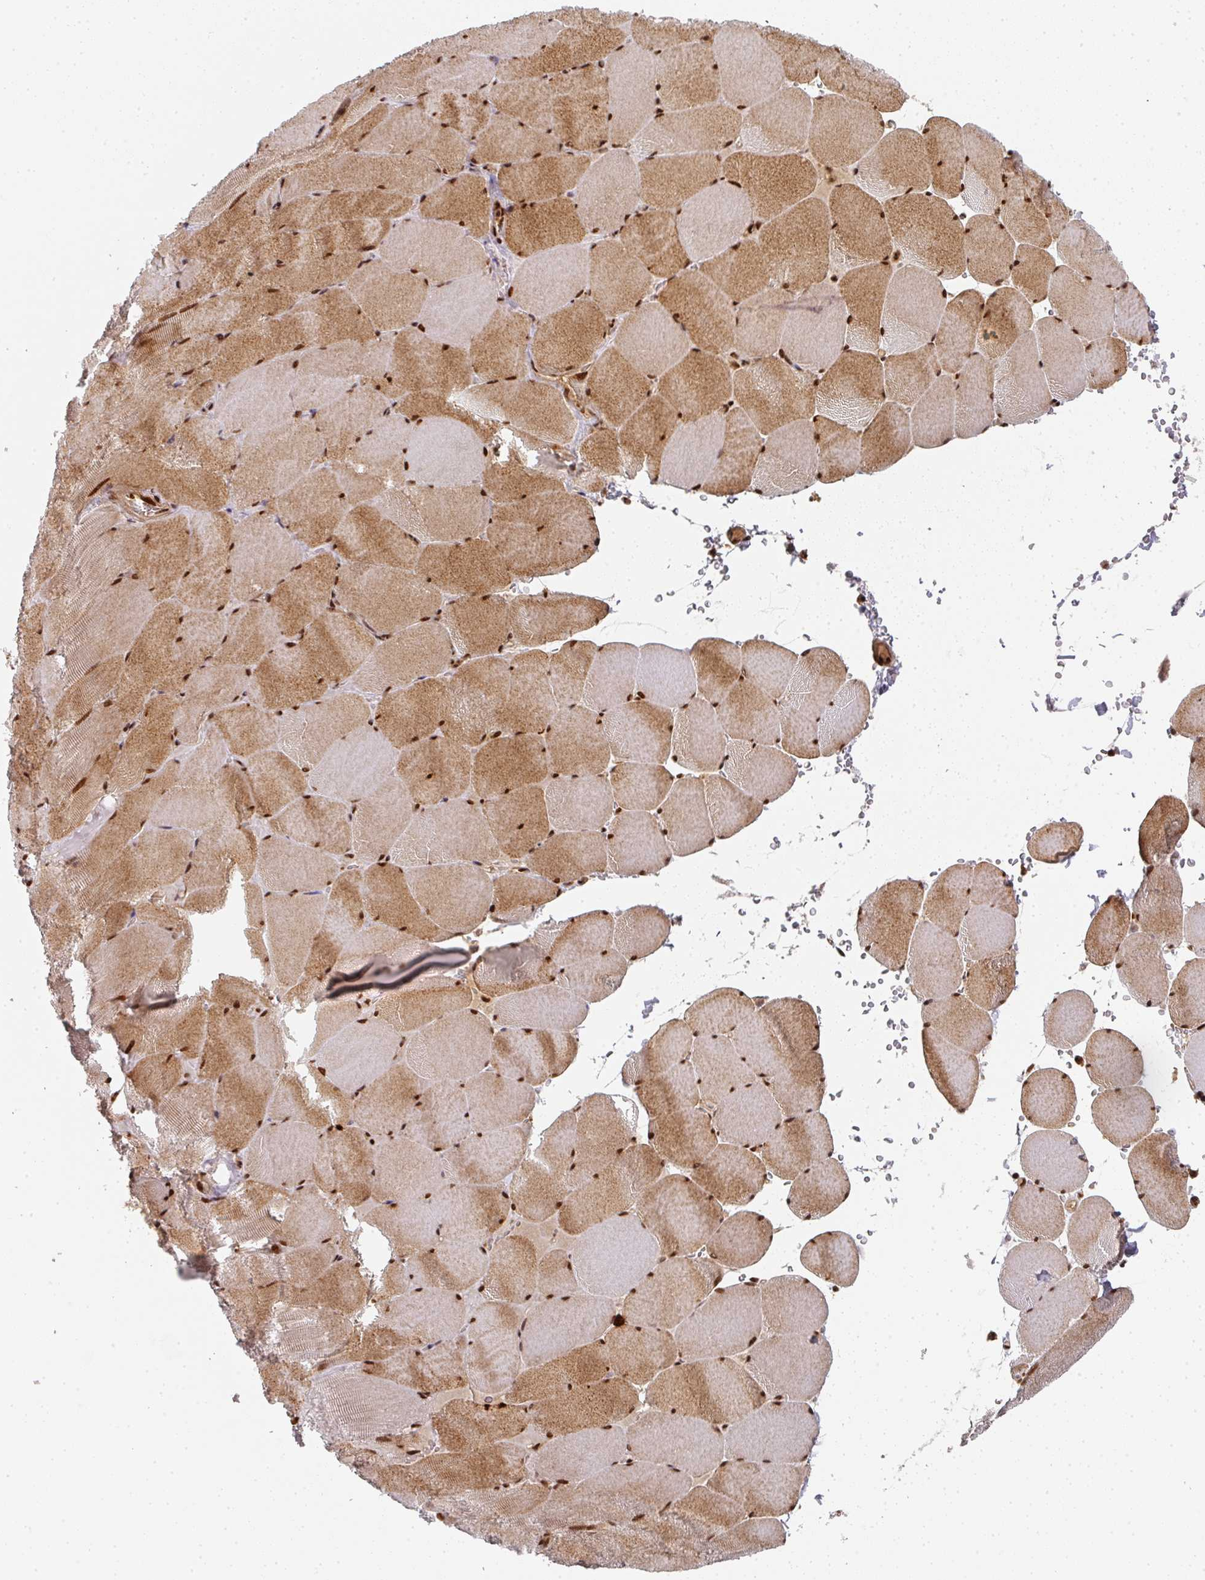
{"staining": {"intensity": "strong", "quantity": "25%-75%", "location": "cytoplasmic/membranous,nuclear"}, "tissue": "skeletal muscle", "cell_type": "Myocytes", "image_type": "normal", "snomed": [{"axis": "morphology", "description": "Normal tissue, NOS"}, {"axis": "topography", "description": "Skeletal muscle"}, {"axis": "topography", "description": "Head-Neck"}], "caption": "Protein expression analysis of benign human skeletal muscle reveals strong cytoplasmic/membranous,nuclear staining in approximately 25%-75% of myocytes.", "gene": "DIDO1", "patient": {"sex": "male", "age": 66}}